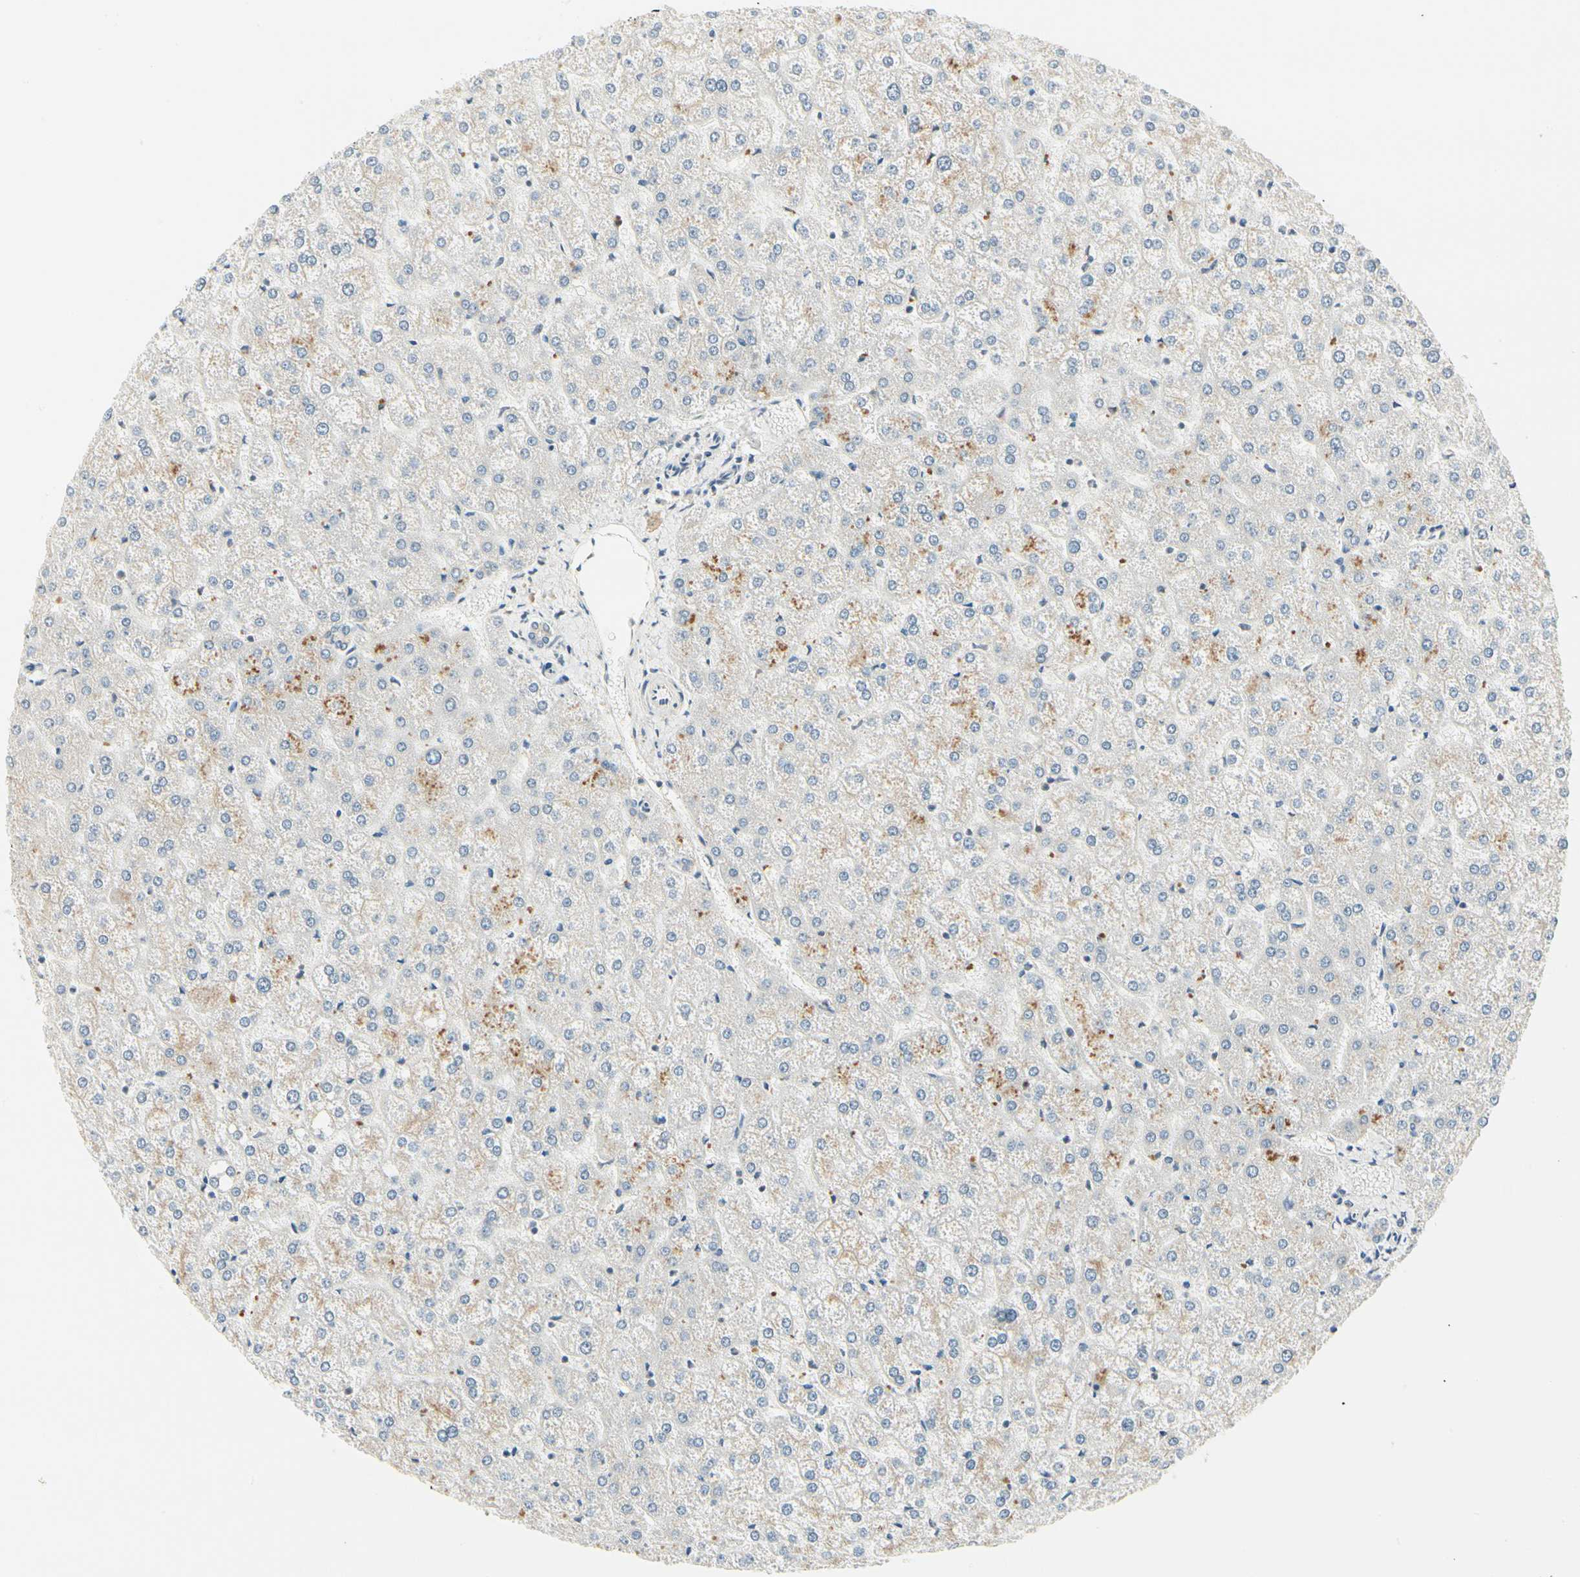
{"staining": {"intensity": "negative", "quantity": "none", "location": "none"}, "tissue": "liver", "cell_type": "Cholangiocytes", "image_type": "normal", "snomed": [{"axis": "morphology", "description": "Normal tissue, NOS"}, {"axis": "topography", "description": "Liver"}], "caption": "There is no significant expression in cholangiocytes of liver. Nuclei are stained in blue.", "gene": "MANSC1", "patient": {"sex": "female", "age": 32}}